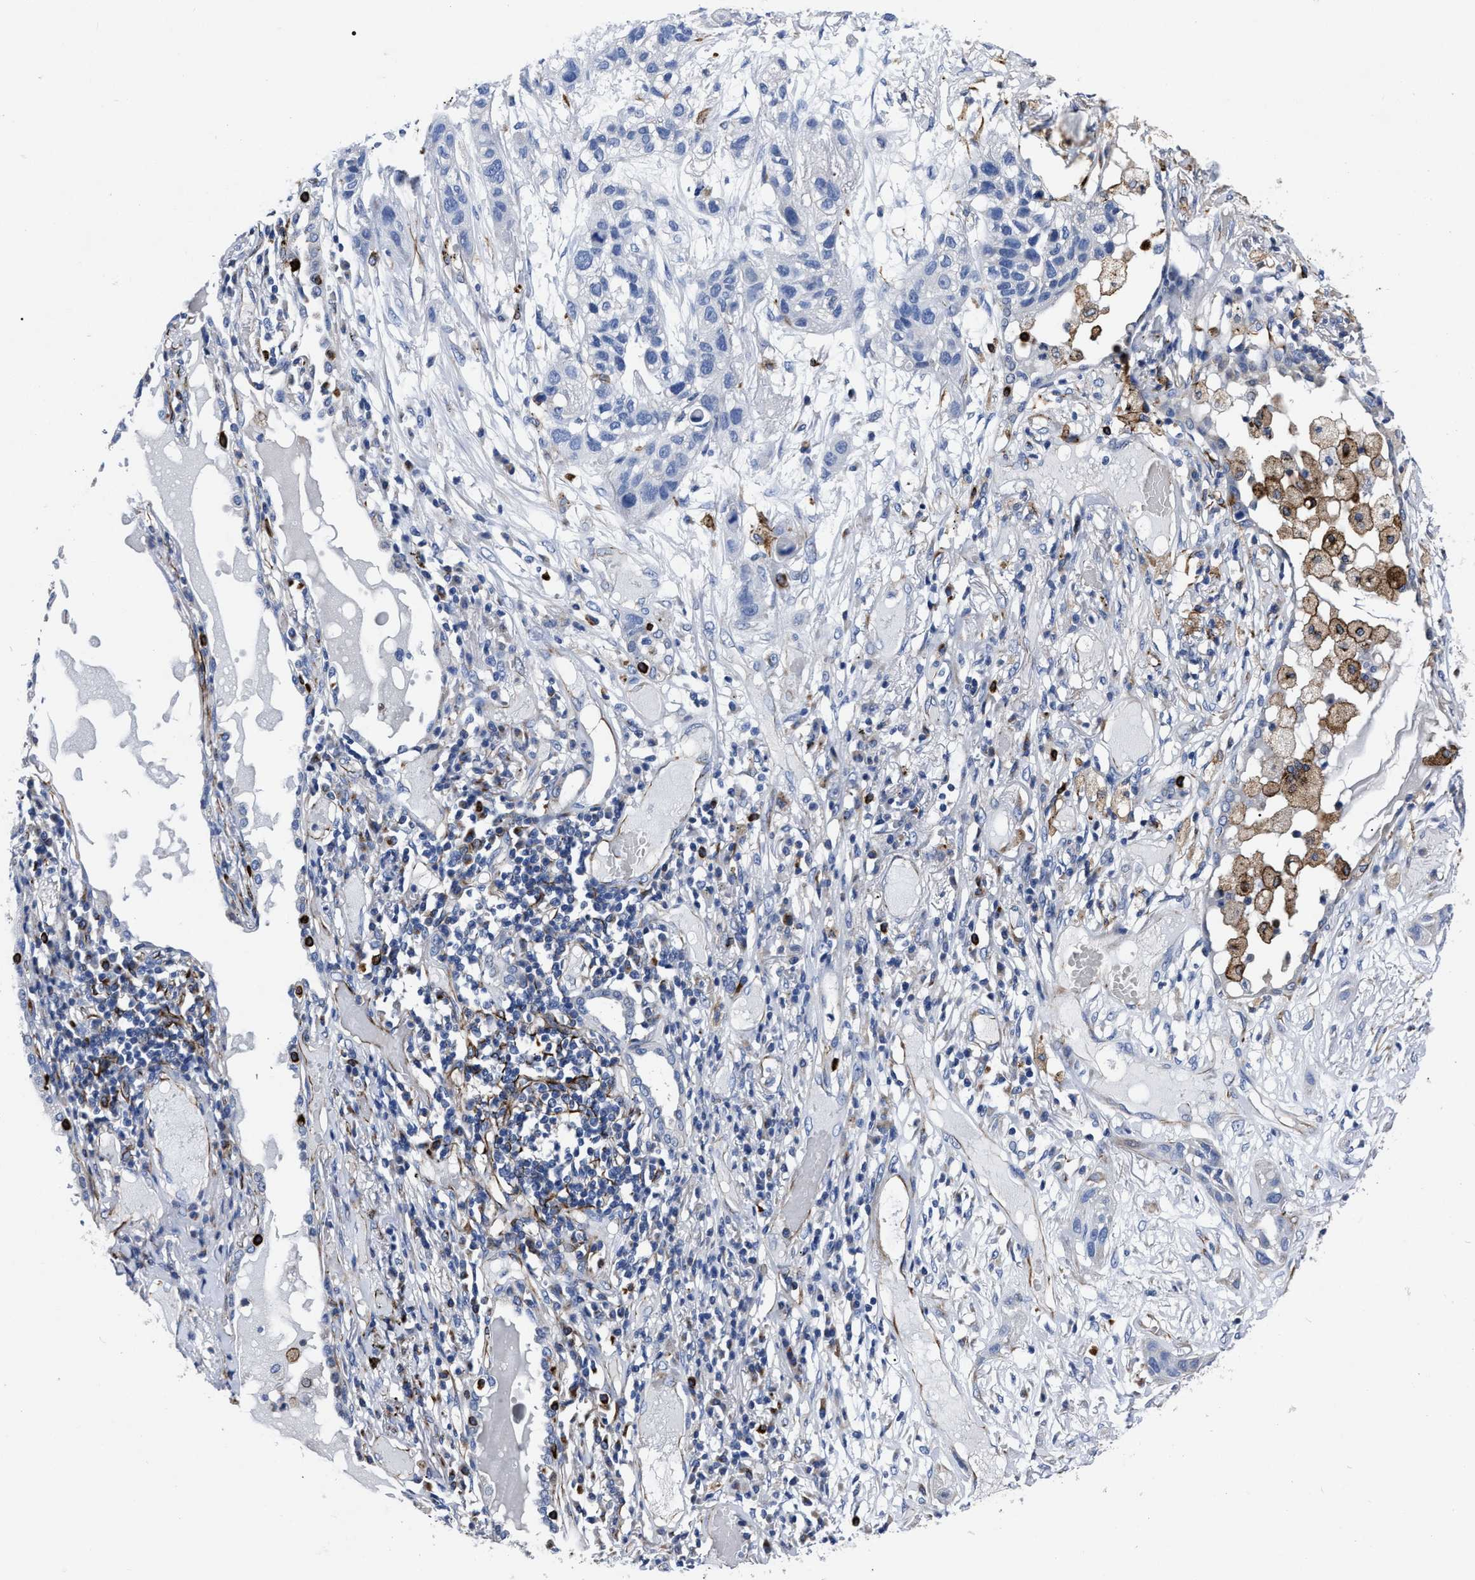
{"staining": {"intensity": "negative", "quantity": "none", "location": "none"}, "tissue": "lung cancer", "cell_type": "Tumor cells", "image_type": "cancer", "snomed": [{"axis": "morphology", "description": "Squamous cell carcinoma, NOS"}, {"axis": "topography", "description": "Lung"}], "caption": "The image displays no staining of tumor cells in lung cancer. (DAB (3,3'-diaminobenzidine) IHC visualized using brightfield microscopy, high magnification).", "gene": "OR10G3", "patient": {"sex": "male", "age": 71}}